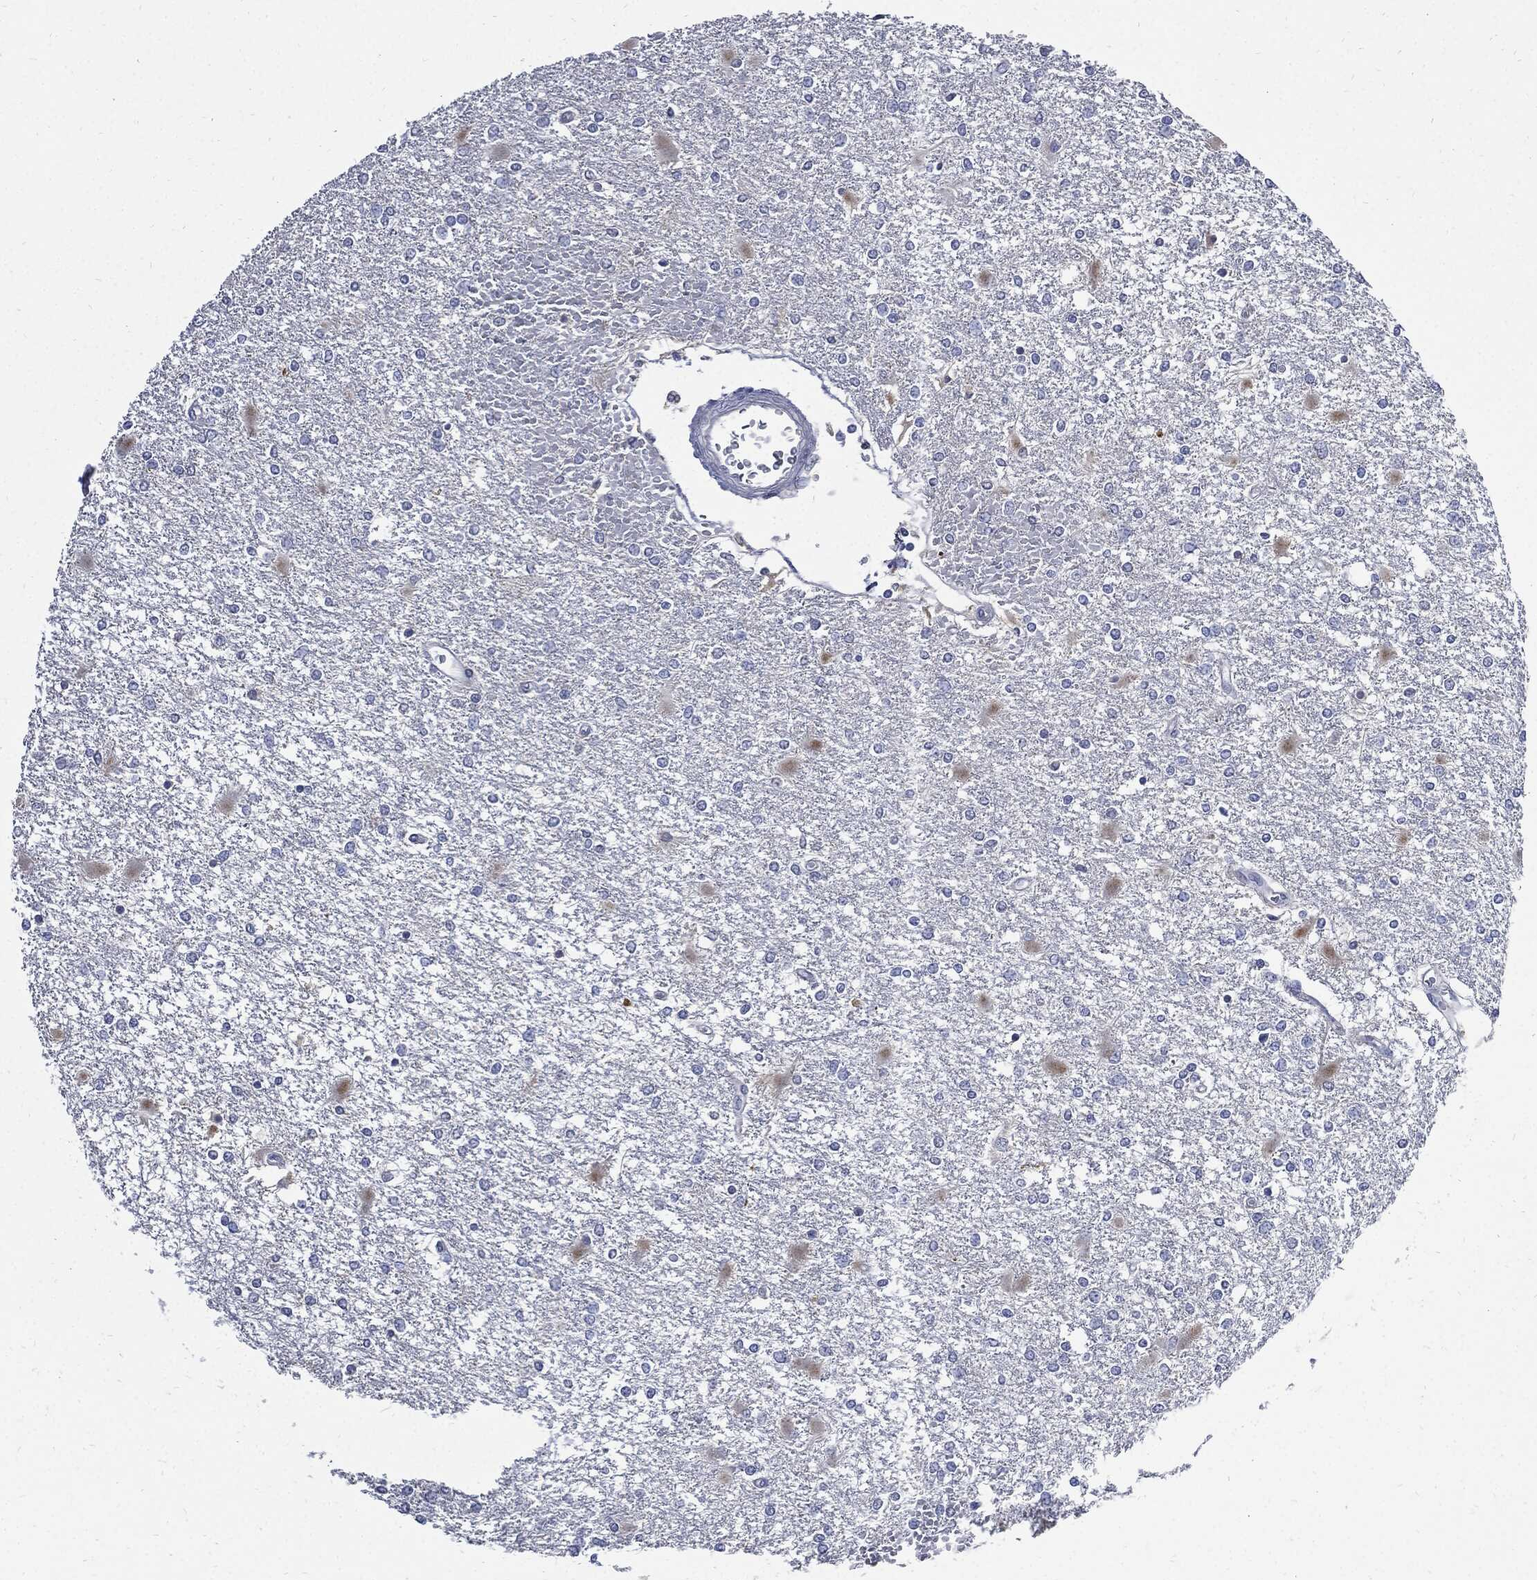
{"staining": {"intensity": "negative", "quantity": "none", "location": "none"}, "tissue": "glioma", "cell_type": "Tumor cells", "image_type": "cancer", "snomed": [{"axis": "morphology", "description": "Glioma, malignant, High grade"}, {"axis": "topography", "description": "Cerebral cortex"}], "caption": "A high-resolution micrograph shows immunohistochemistry staining of malignant glioma (high-grade), which reveals no significant expression in tumor cells.", "gene": "CPE", "patient": {"sex": "male", "age": 79}}